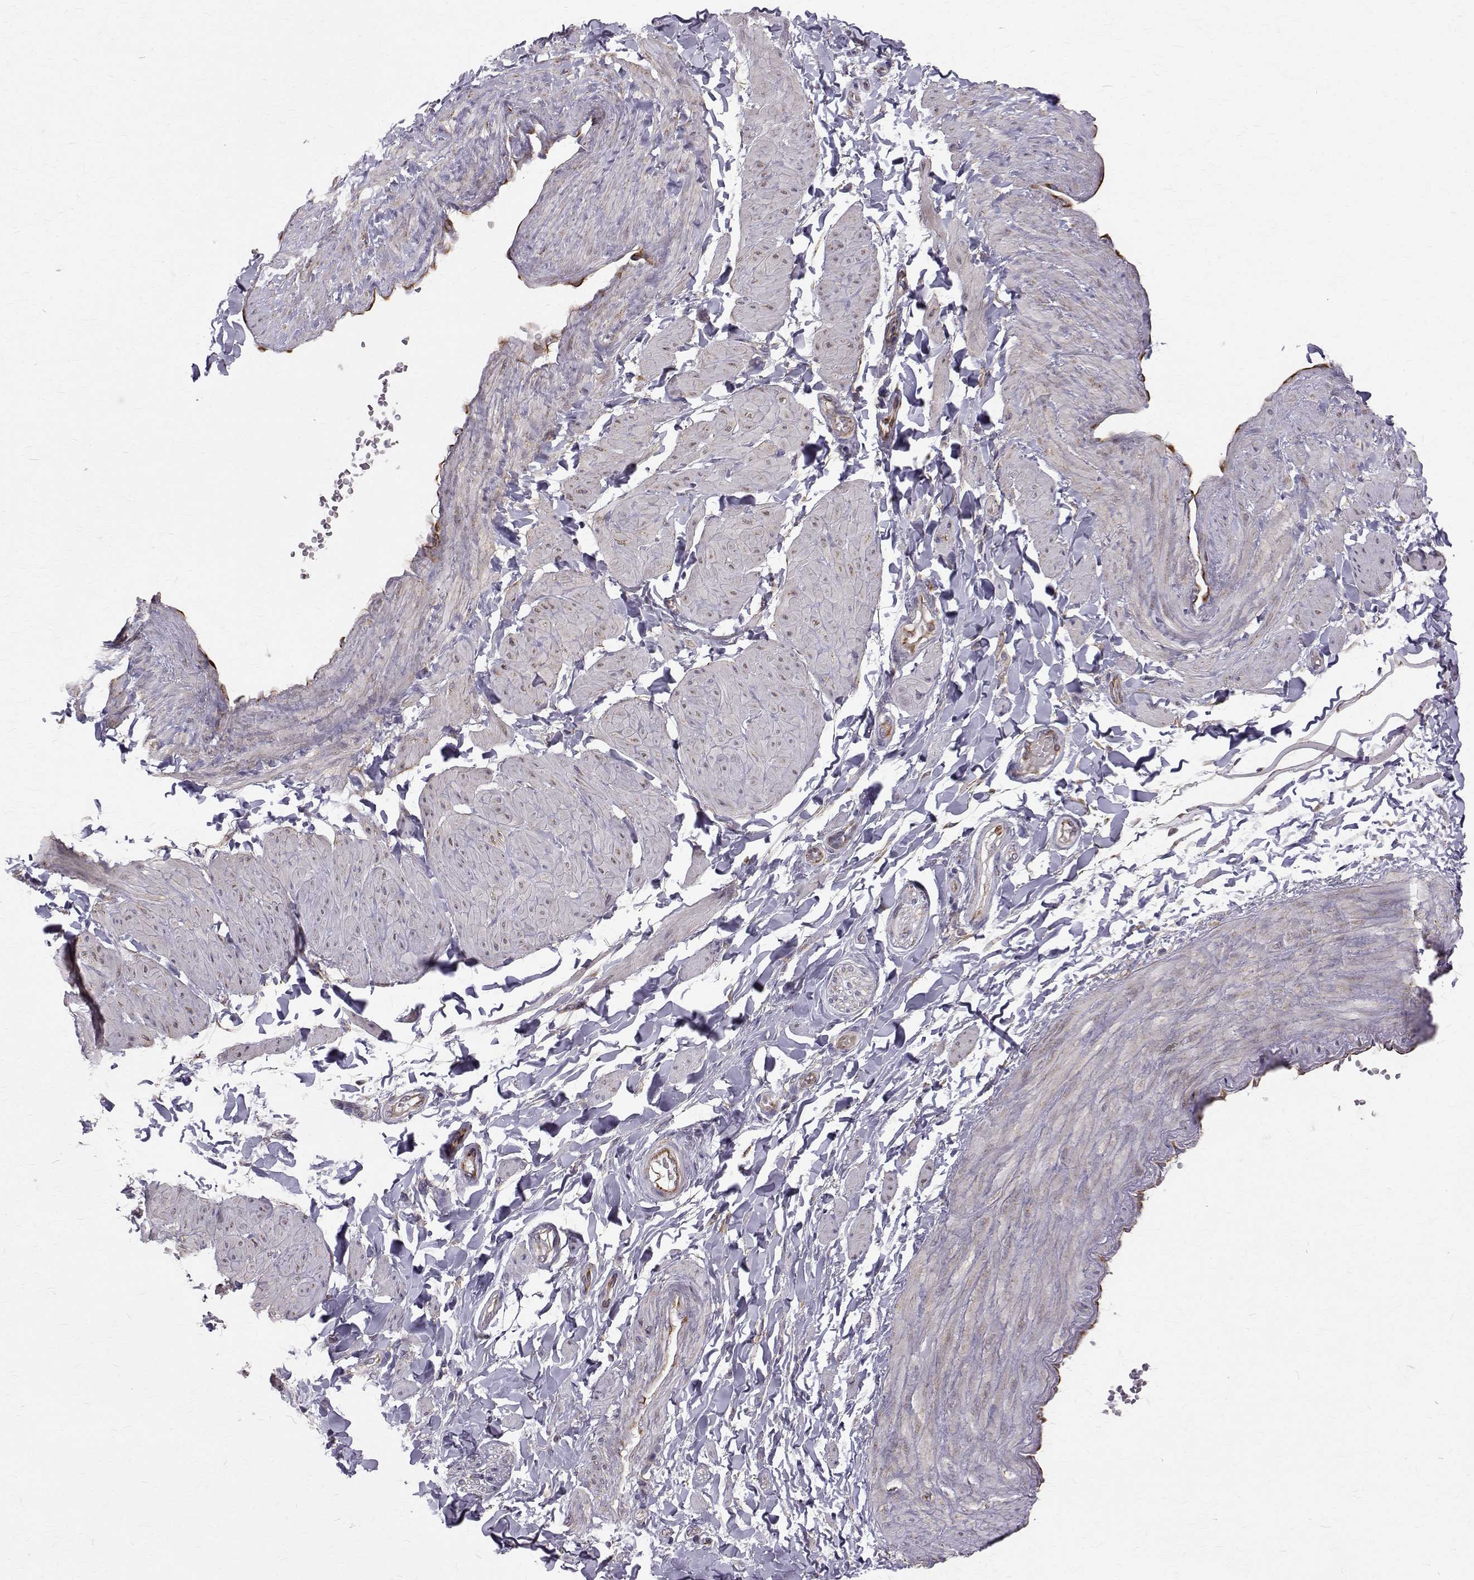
{"staining": {"intensity": "moderate", "quantity": "<25%", "location": "cytoplasmic/membranous"}, "tissue": "adipose tissue", "cell_type": "Adipocytes", "image_type": "normal", "snomed": [{"axis": "morphology", "description": "Normal tissue, NOS"}, {"axis": "topography", "description": "Epididymis"}, {"axis": "topography", "description": "Peripheral nerve tissue"}], "caption": "High-power microscopy captured an immunohistochemistry (IHC) micrograph of benign adipose tissue, revealing moderate cytoplasmic/membranous positivity in about <25% of adipocytes.", "gene": "ARFGAP1", "patient": {"sex": "male", "age": 32}}